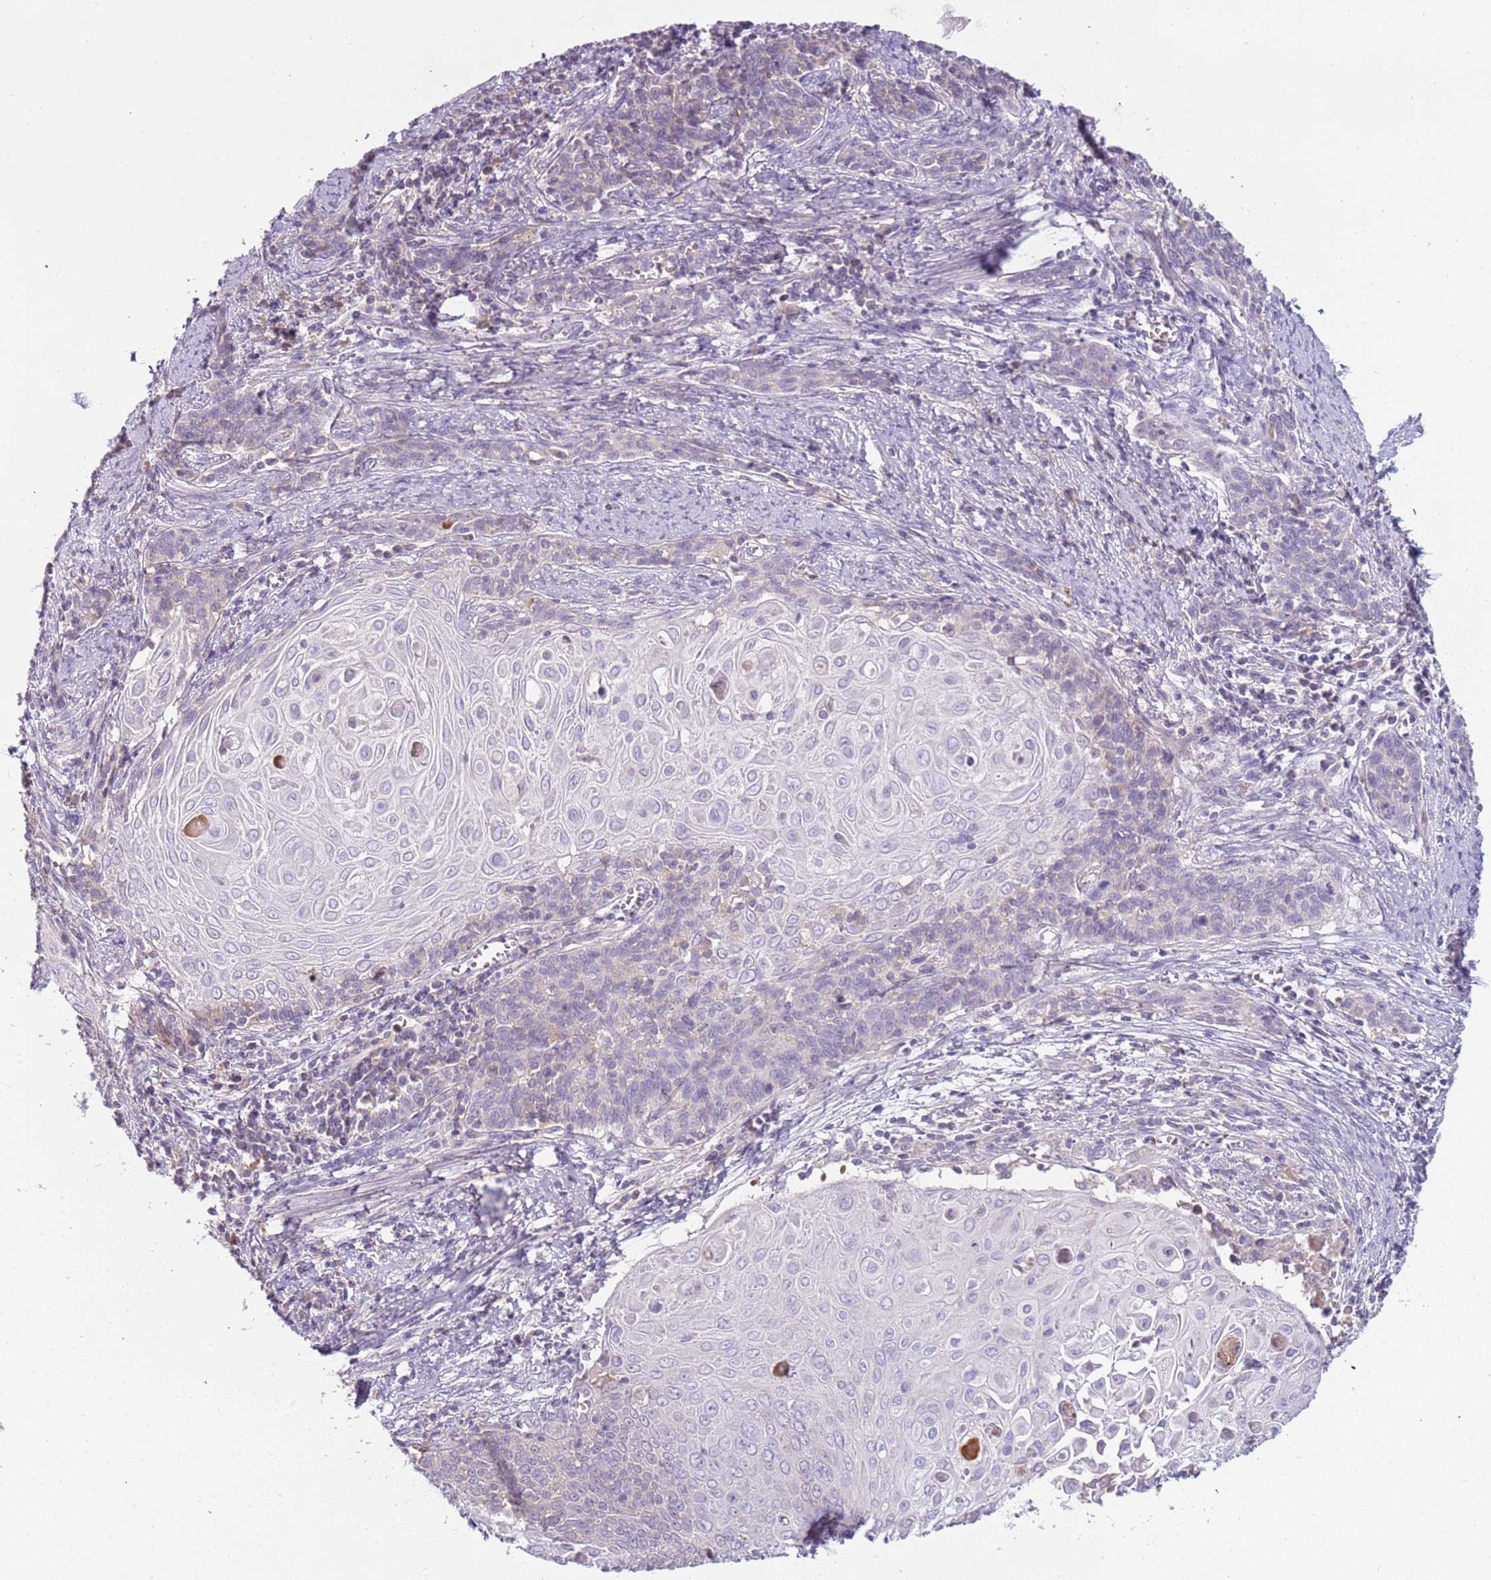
{"staining": {"intensity": "negative", "quantity": "none", "location": "none"}, "tissue": "cervical cancer", "cell_type": "Tumor cells", "image_type": "cancer", "snomed": [{"axis": "morphology", "description": "Squamous cell carcinoma, NOS"}, {"axis": "topography", "description": "Cervix"}], "caption": "High magnification brightfield microscopy of cervical cancer (squamous cell carcinoma) stained with DAB (brown) and counterstained with hematoxylin (blue): tumor cells show no significant positivity. (DAB immunohistochemistry (IHC) visualized using brightfield microscopy, high magnification).", "gene": "ARHGAP5", "patient": {"sex": "female", "age": 39}}